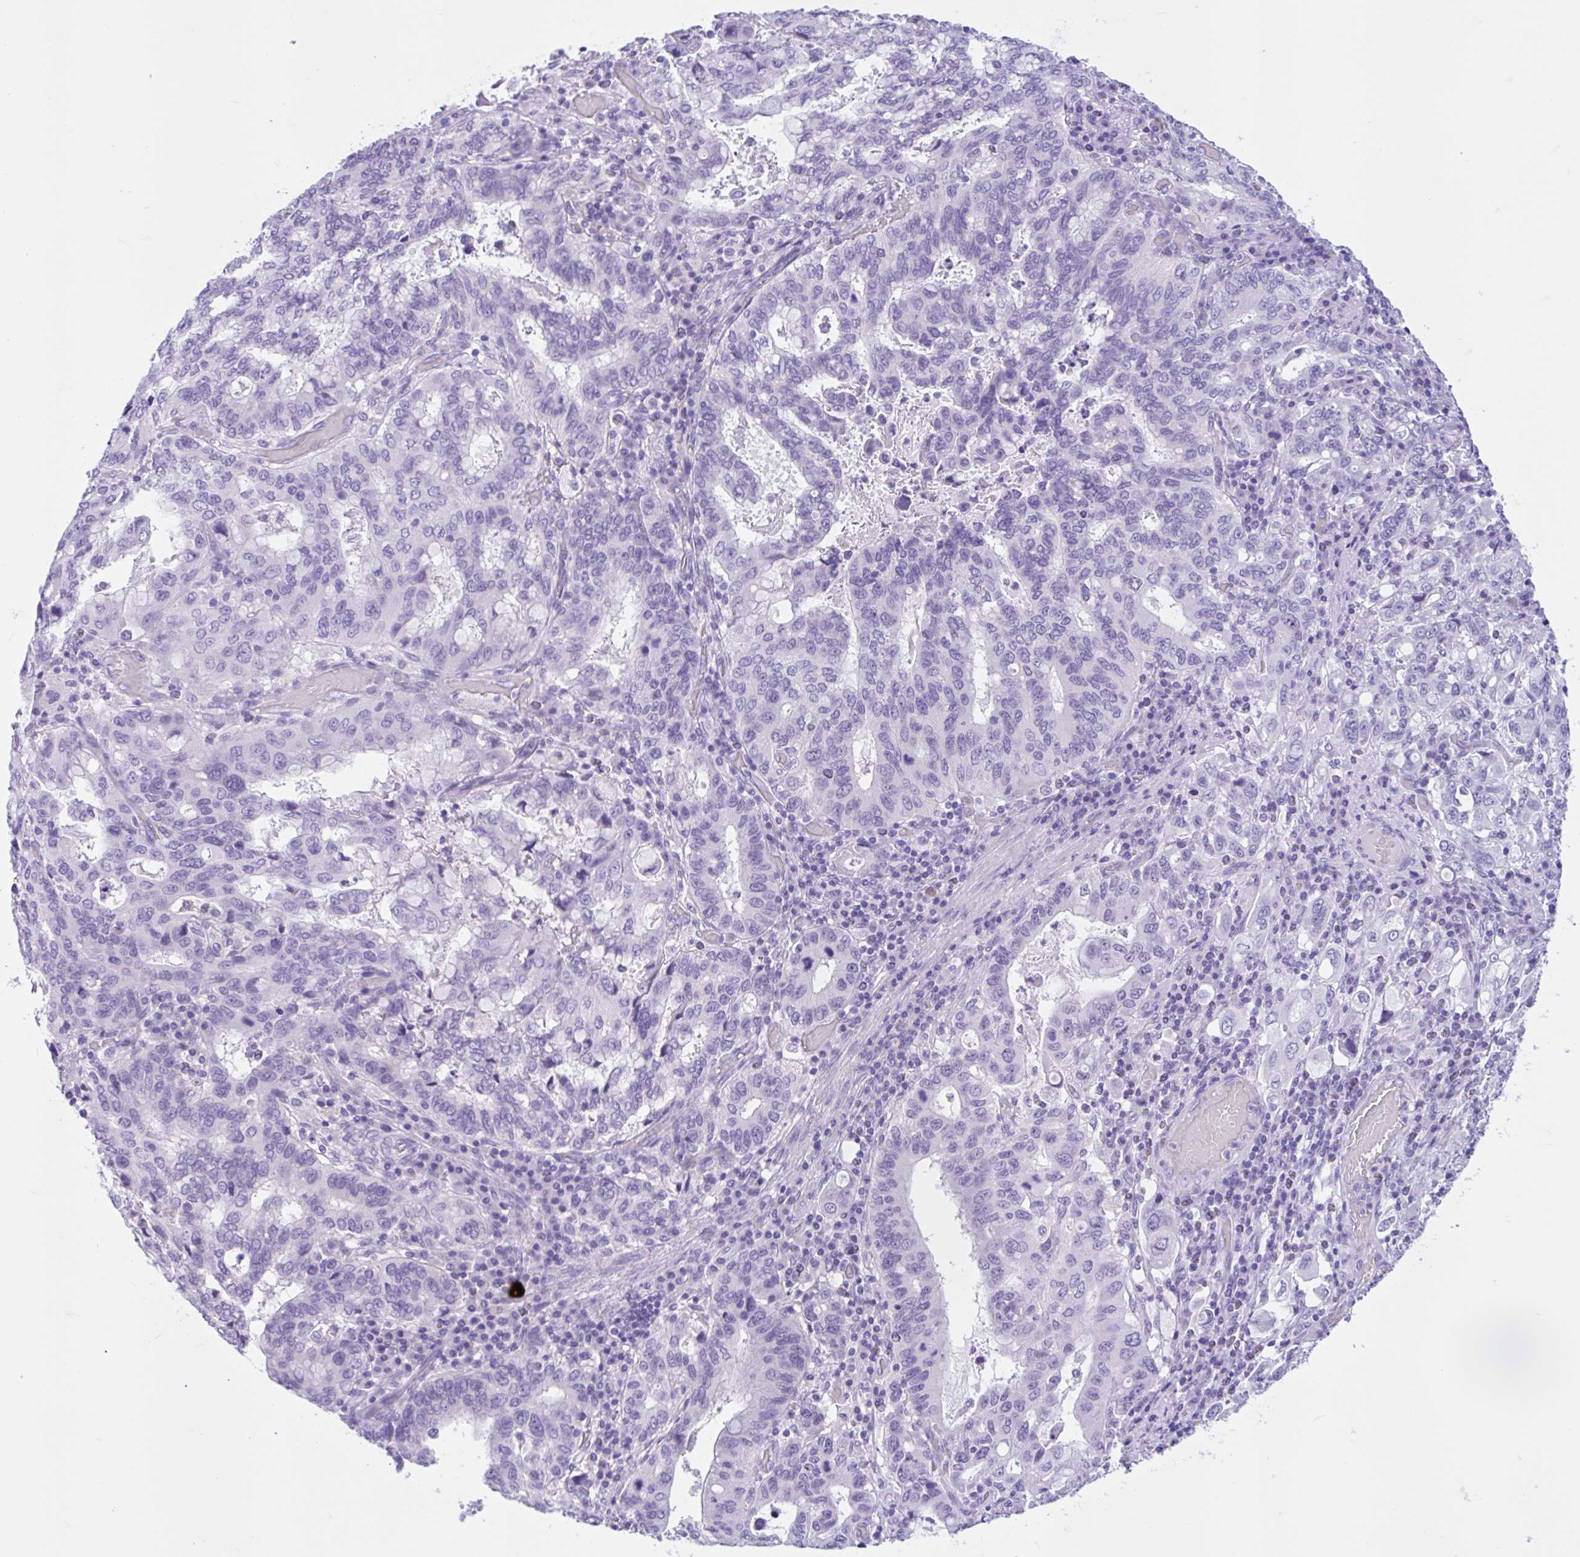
{"staining": {"intensity": "negative", "quantity": "none", "location": "none"}, "tissue": "stomach cancer", "cell_type": "Tumor cells", "image_type": "cancer", "snomed": [{"axis": "morphology", "description": "Adenocarcinoma, NOS"}, {"axis": "topography", "description": "Stomach, upper"}, {"axis": "topography", "description": "Stomach"}], "caption": "The histopathology image demonstrates no staining of tumor cells in stomach cancer (adenocarcinoma). (DAB (3,3'-diaminobenzidine) IHC, high magnification).", "gene": "ZNF319", "patient": {"sex": "male", "age": 62}}